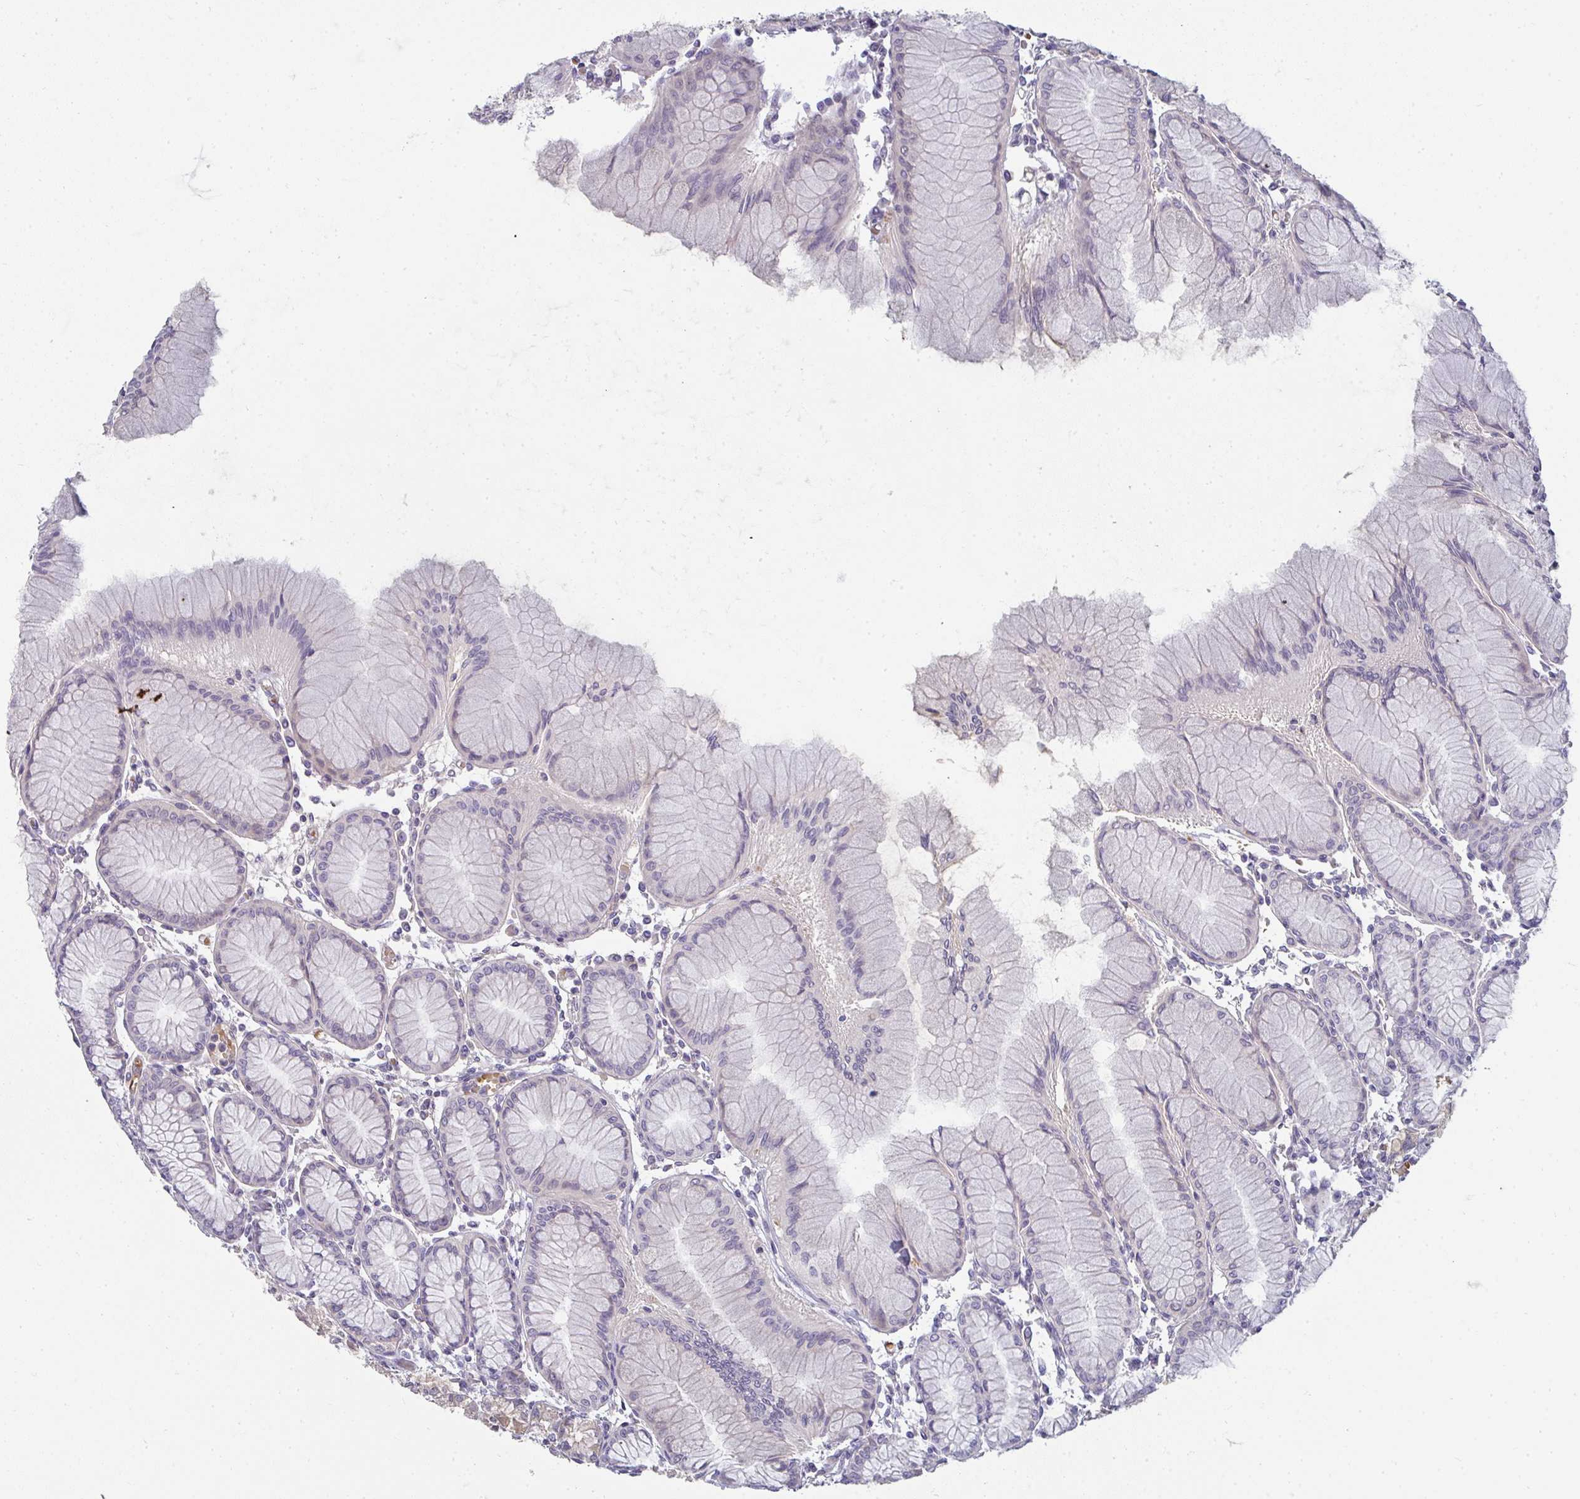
{"staining": {"intensity": "weak", "quantity": "25%-75%", "location": "cytoplasmic/membranous"}, "tissue": "stomach", "cell_type": "Glandular cells", "image_type": "normal", "snomed": [{"axis": "morphology", "description": "Normal tissue, NOS"}, {"axis": "topography", "description": "Stomach"}], "caption": "Glandular cells demonstrate low levels of weak cytoplasmic/membranous staining in approximately 25%-75% of cells in unremarkable stomach. The staining was performed using DAB, with brown indicating positive protein expression. Nuclei are stained blue with hematoxylin.", "gene": "SHB", "patient": {"sex": "female", "age": 57}}